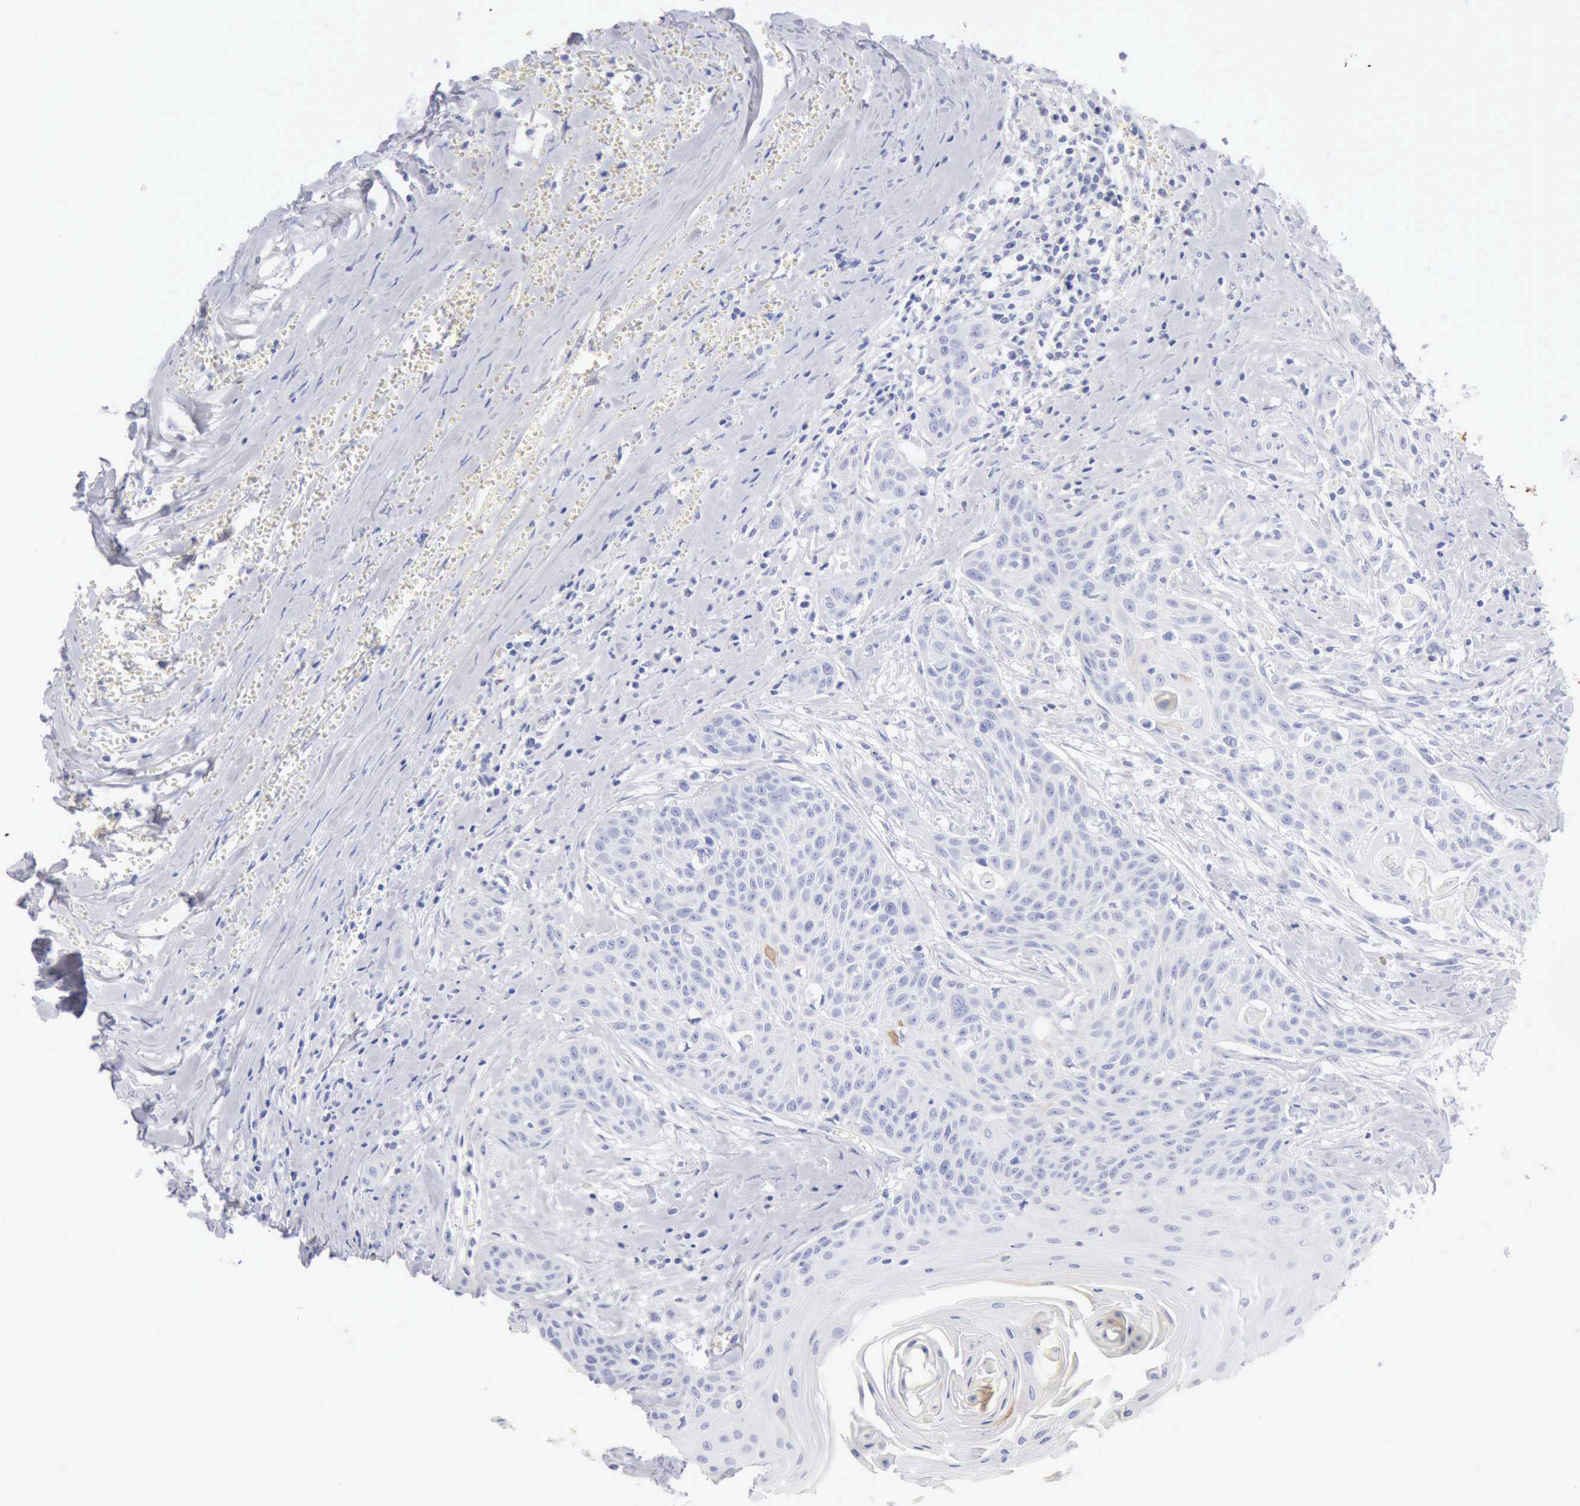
{"staining": {"intensity": "negative", "quantity": "none", "location": "none"}, "tissue": "head and neck cancer", "cell_type": "Tumor cells", "image_type": "cancer", "snomed": [{"axis": "morphology", "description": "Squamous cell carcinoma, NOS"}, {"axis": "morphology", "description": "Squamous cell carcinoma, metastatic, NOS"}, {"axis": "topography", "description": "Lymph node"}, {"axis": "topography", "description": "Salivary gland"}, {"axis": "topography", "description": "Head-Neck"}], "caption": "This is an immunohistochemistry (IHC) histopathology image of head and neck squamous cell carcinoma. There is no staining in tumor cells.", "gene": "KRT10", "patient": {"sex": "female", "age": 74}}